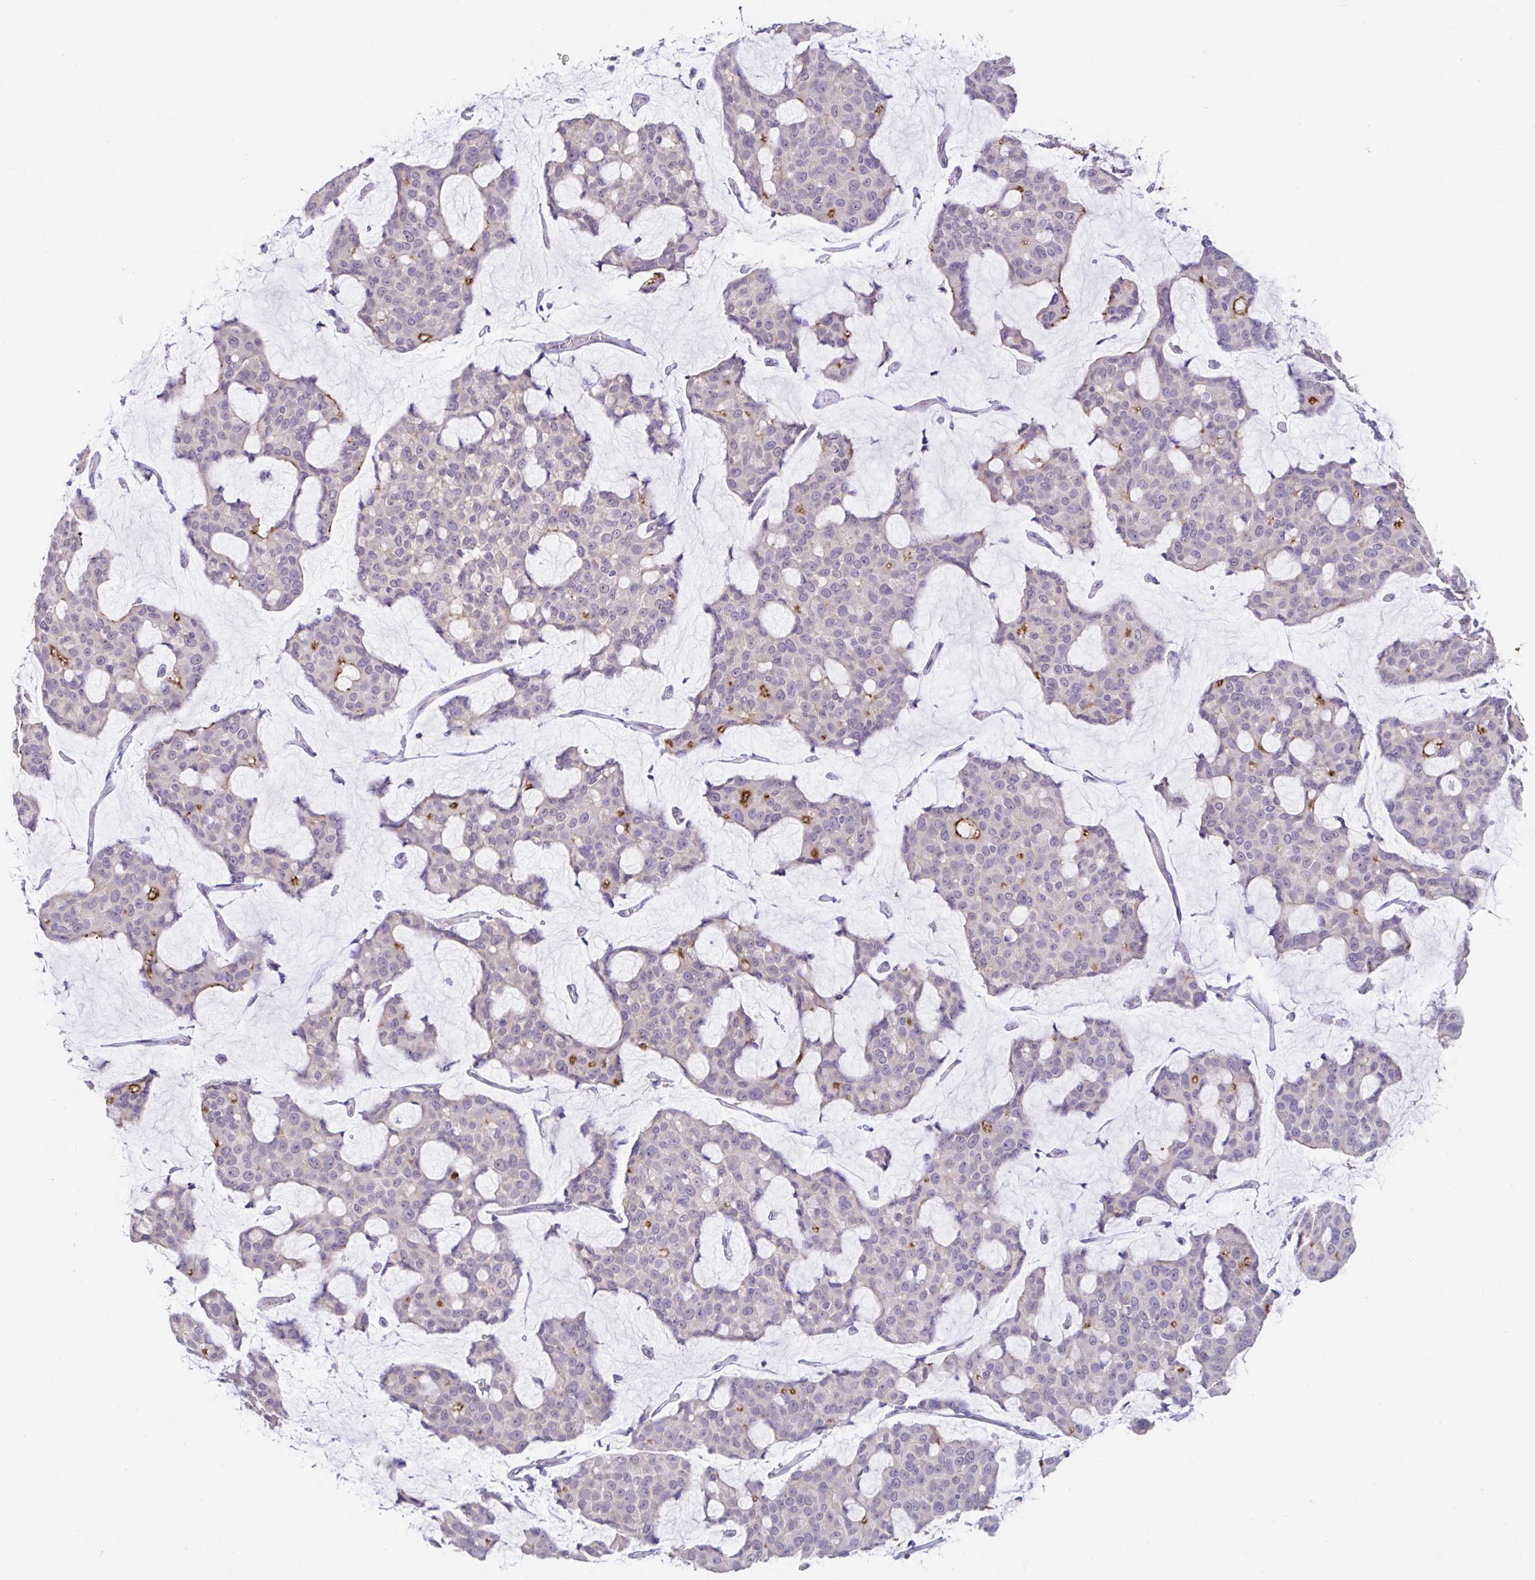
{"staining": {"intensity": "moderate", "quantity": "<25%", "location": "cytoplasmic/membranous"}, "tissue": "breast cancer", "cell_type": "Tumor cells", "image_type": "cancer", "snomed": [{"axis": "morphology", "description": "Duct carcinoma"}, {"axis": "topography", "description": "Breast"}], "caption": "Immunohistochemical staining of human breast cancer displays low levels of moderate cytoplasmic/membranous protein expression in about <25% of tumor cells.", "gene": "GPR162", "patient": {"sex": "female", "age": 91}}